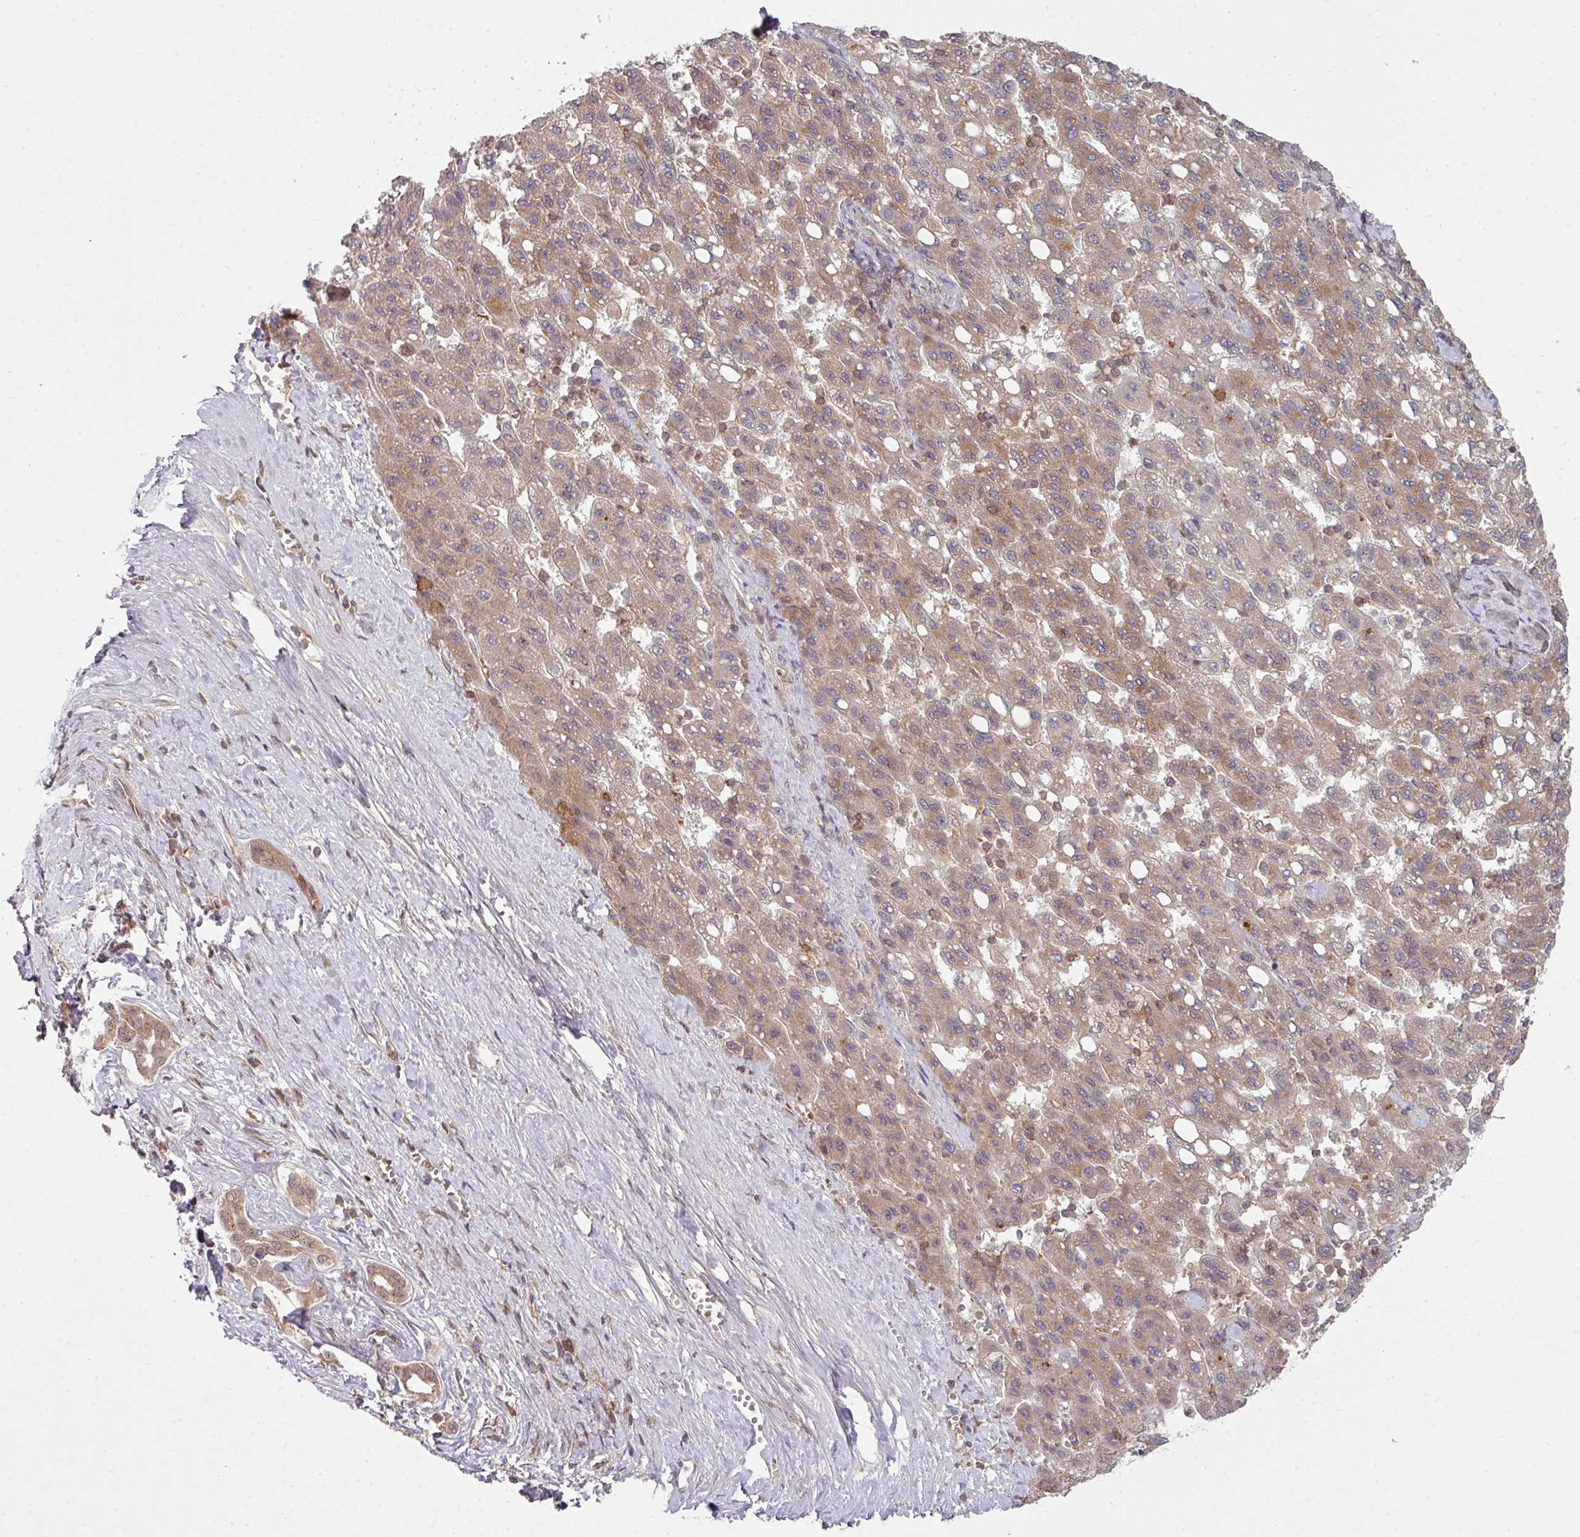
{"staining": {"intensity": "moderate", "quantity": ">75%", "location": "cytoplasmic/membranous"}, "tissue": "liver cancer", "cell_type": "Tumor cells", "image_type": "cancer", "snomed": [{"axis": "morphology", "description": "Carcinoma, Hepatocellular, NOS"}, {"axis": "topography", "description": "Liver"}], "caption": "IHC histopathology image of liver cancer (hepatocellular carcinoma) stained for a protein (brown), which exhibits medium levels of moderate cytoplasmic/membranous positivity in about >75% of tumor cells.", "gene": "CAMLG", "patient": {"sex": "female", "age": 82}}